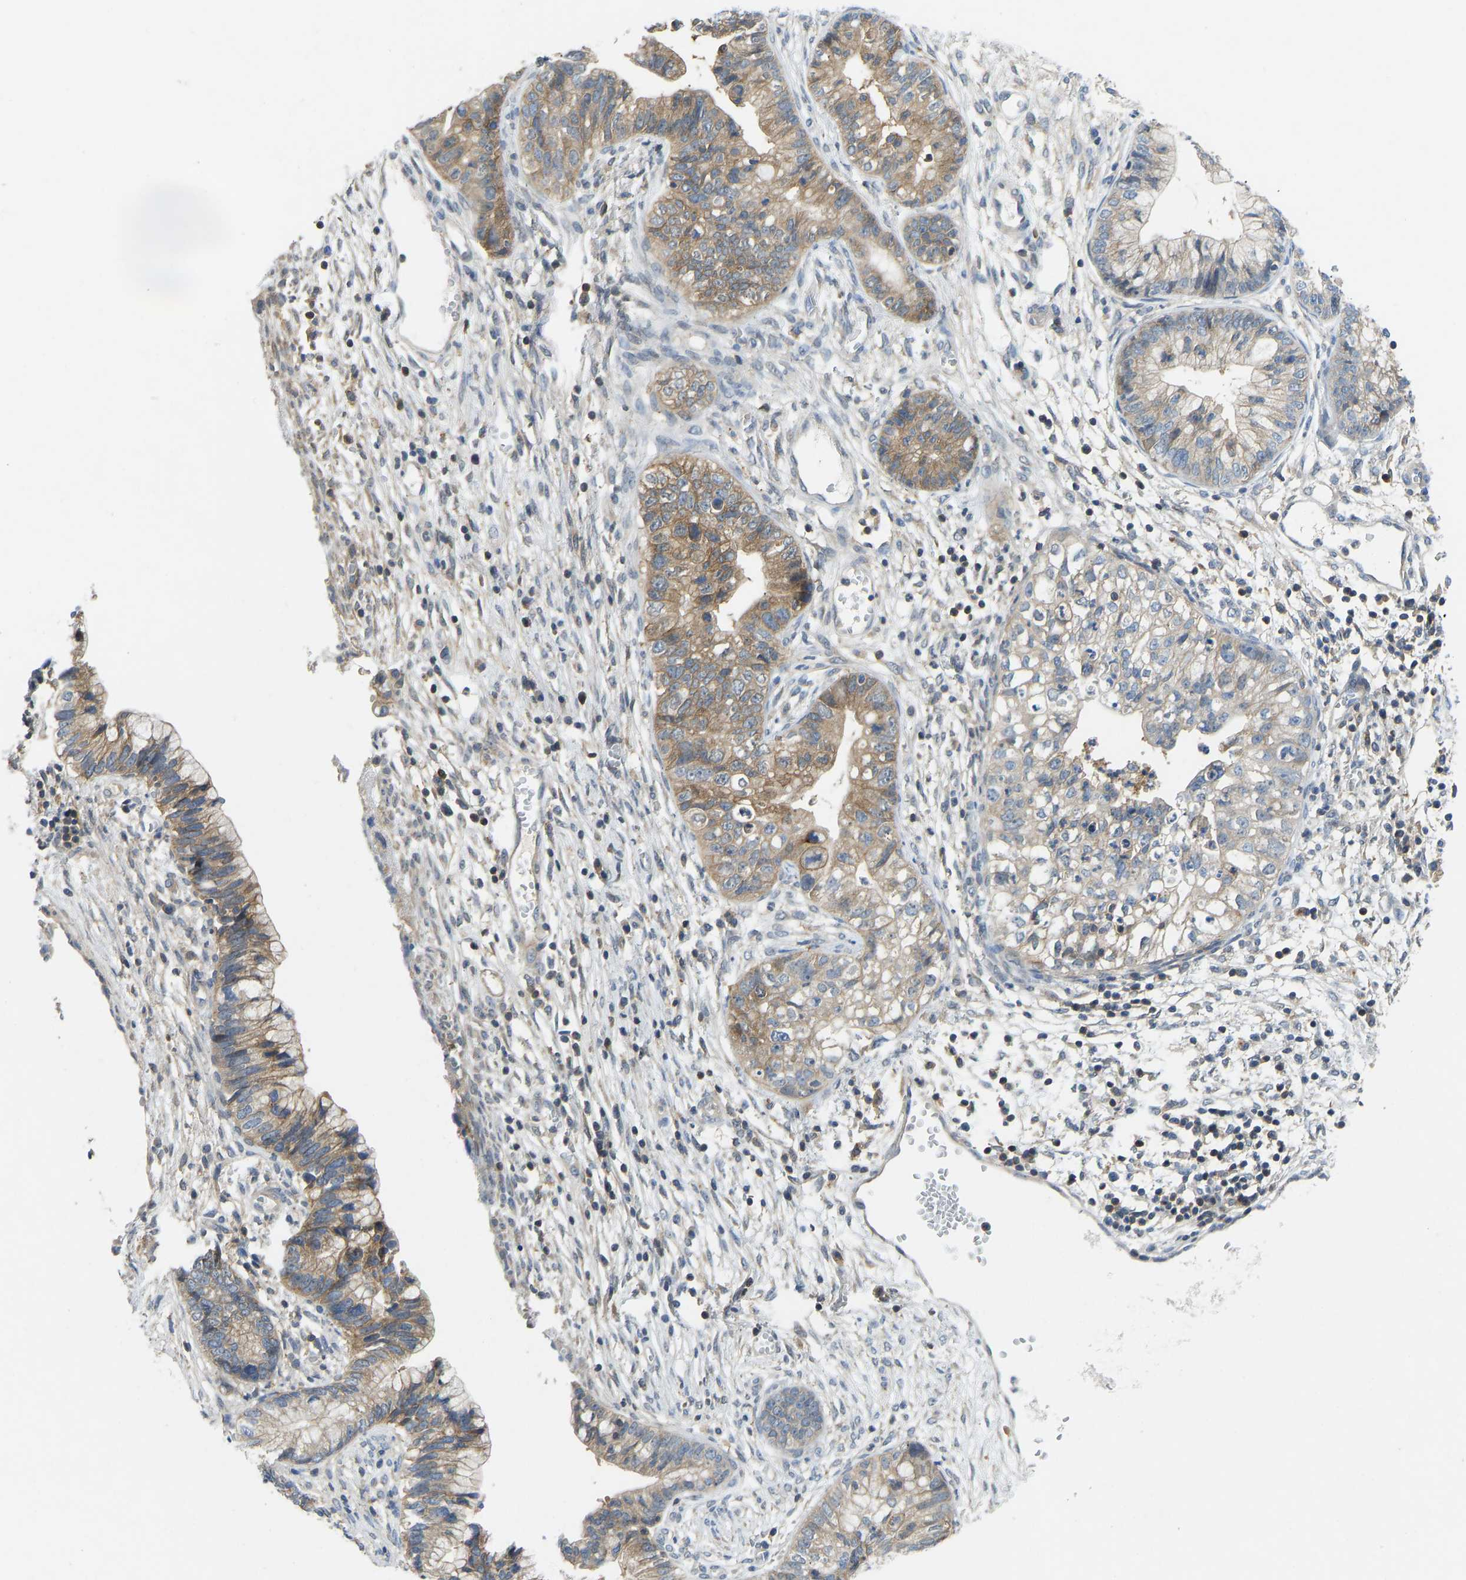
{"staining": {"intensity": "moderate", "quantity": ">75%", "location": "cytoplasmic/membranous"}, "tissue": "cervical cancer", "cell_type": "Tumor cells", "image_type": "cancer", "snomed": [{"axis": "morphology", "description": "Adenocarcinoma, NOS"}, {"axis": "topography", "description": "Cervix"}], "caption": "Moderate cytoplasmic/membranous staining is identified in approximately >75% of tumor cells in adenocarcinoma (cervical).", "gene": "NDRG3", "patient": {"sex": "female", "age": 44}}